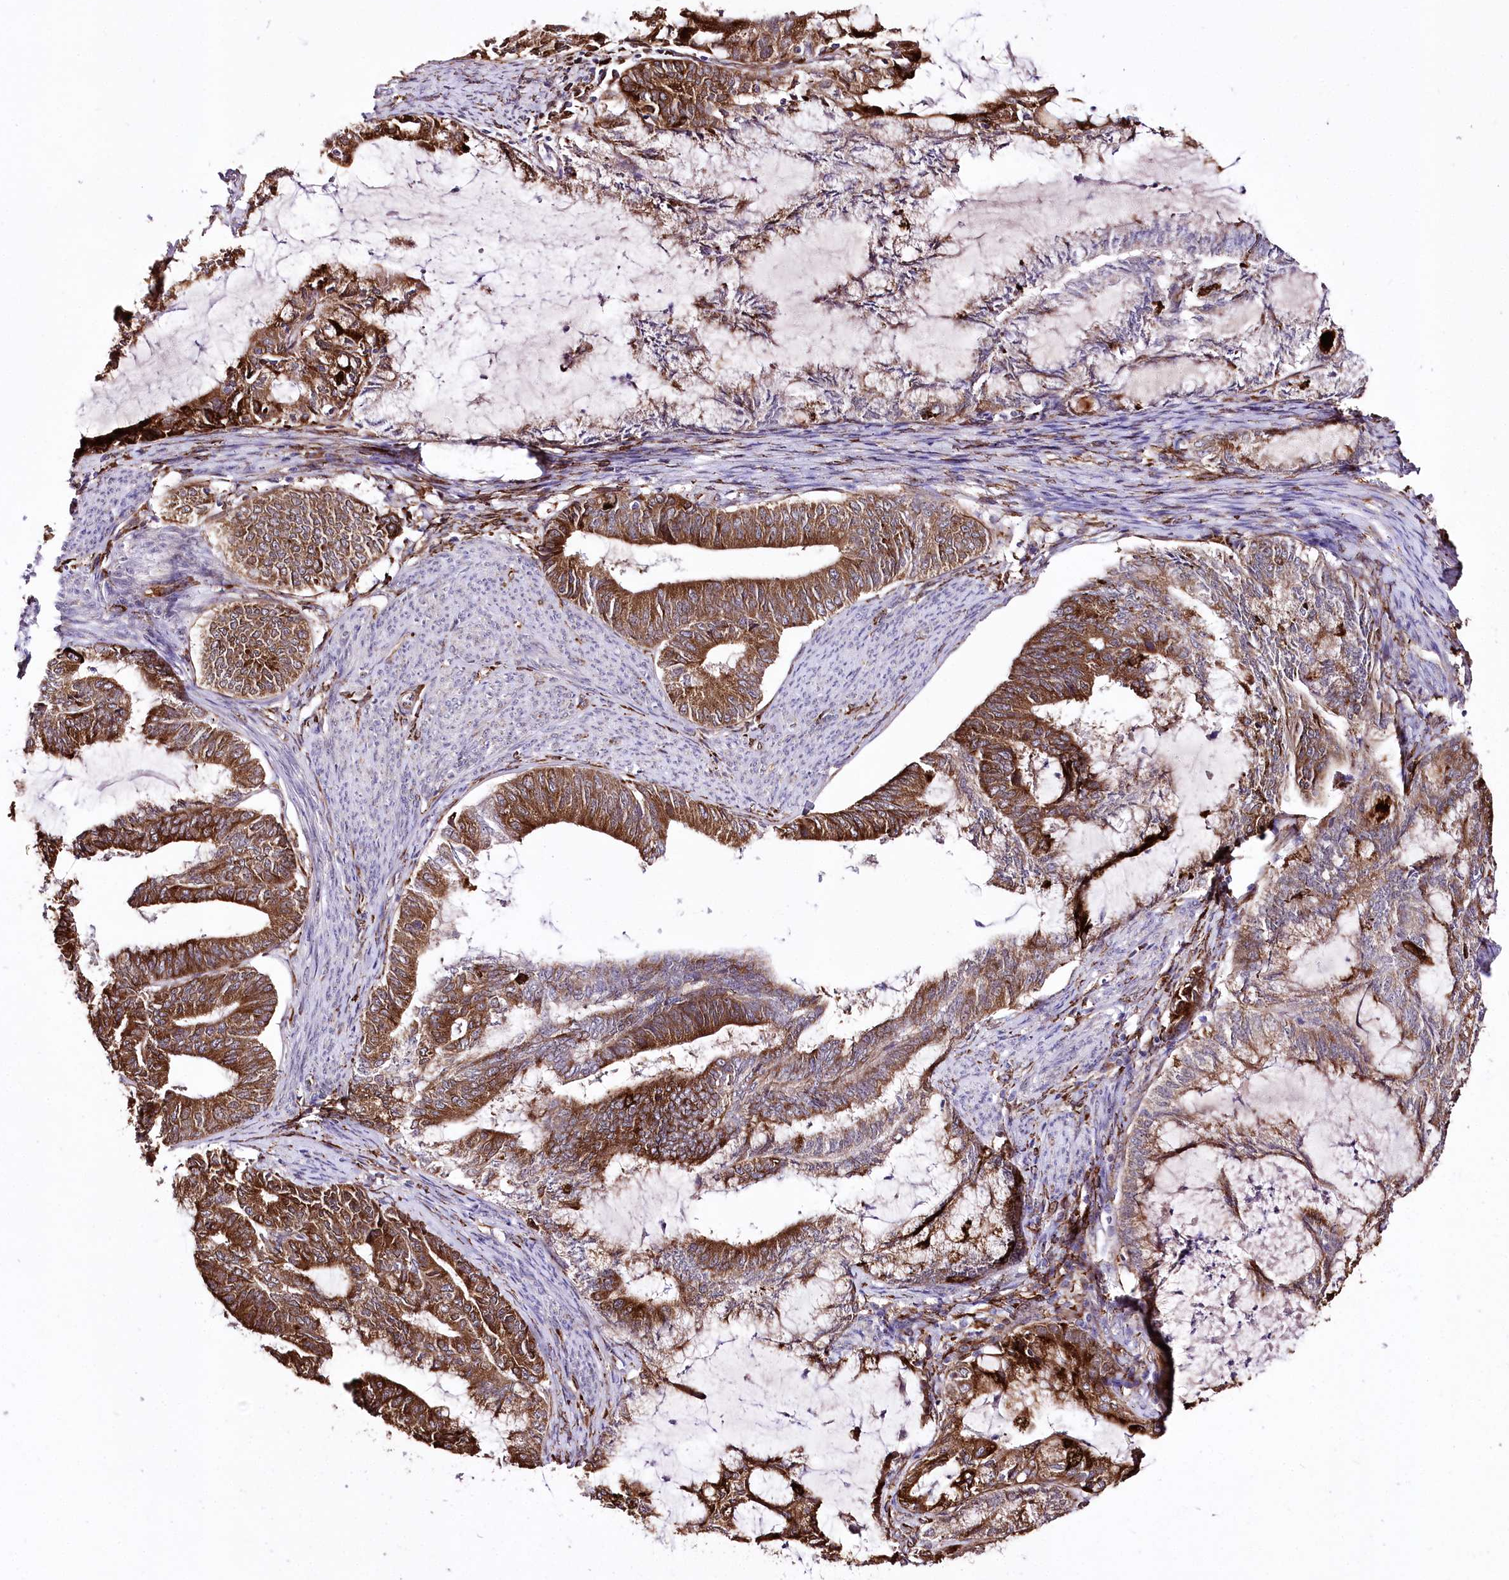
{"staining": {"intensity": "moderate", "quantity": ">75%", "location": "cytoplasmic/membranous"}, "tissue": "endometrial cancer", "cell_type": "Tumor cells", "image_type": "cancer", "snomed": [{"axis": "morphology", "description": "Adenocarcinoma, NOS"}, {"axis": "topography", "description": "Endometrium"}], "caption": "Tumor cells demonstrate medium levels of moderate cytoplasmic/membranous positivity in about >75% of cells in human endometrial adenocarcinoma.", "gene": "WWC1", "patient": {"sex": "female", "age": 86}}